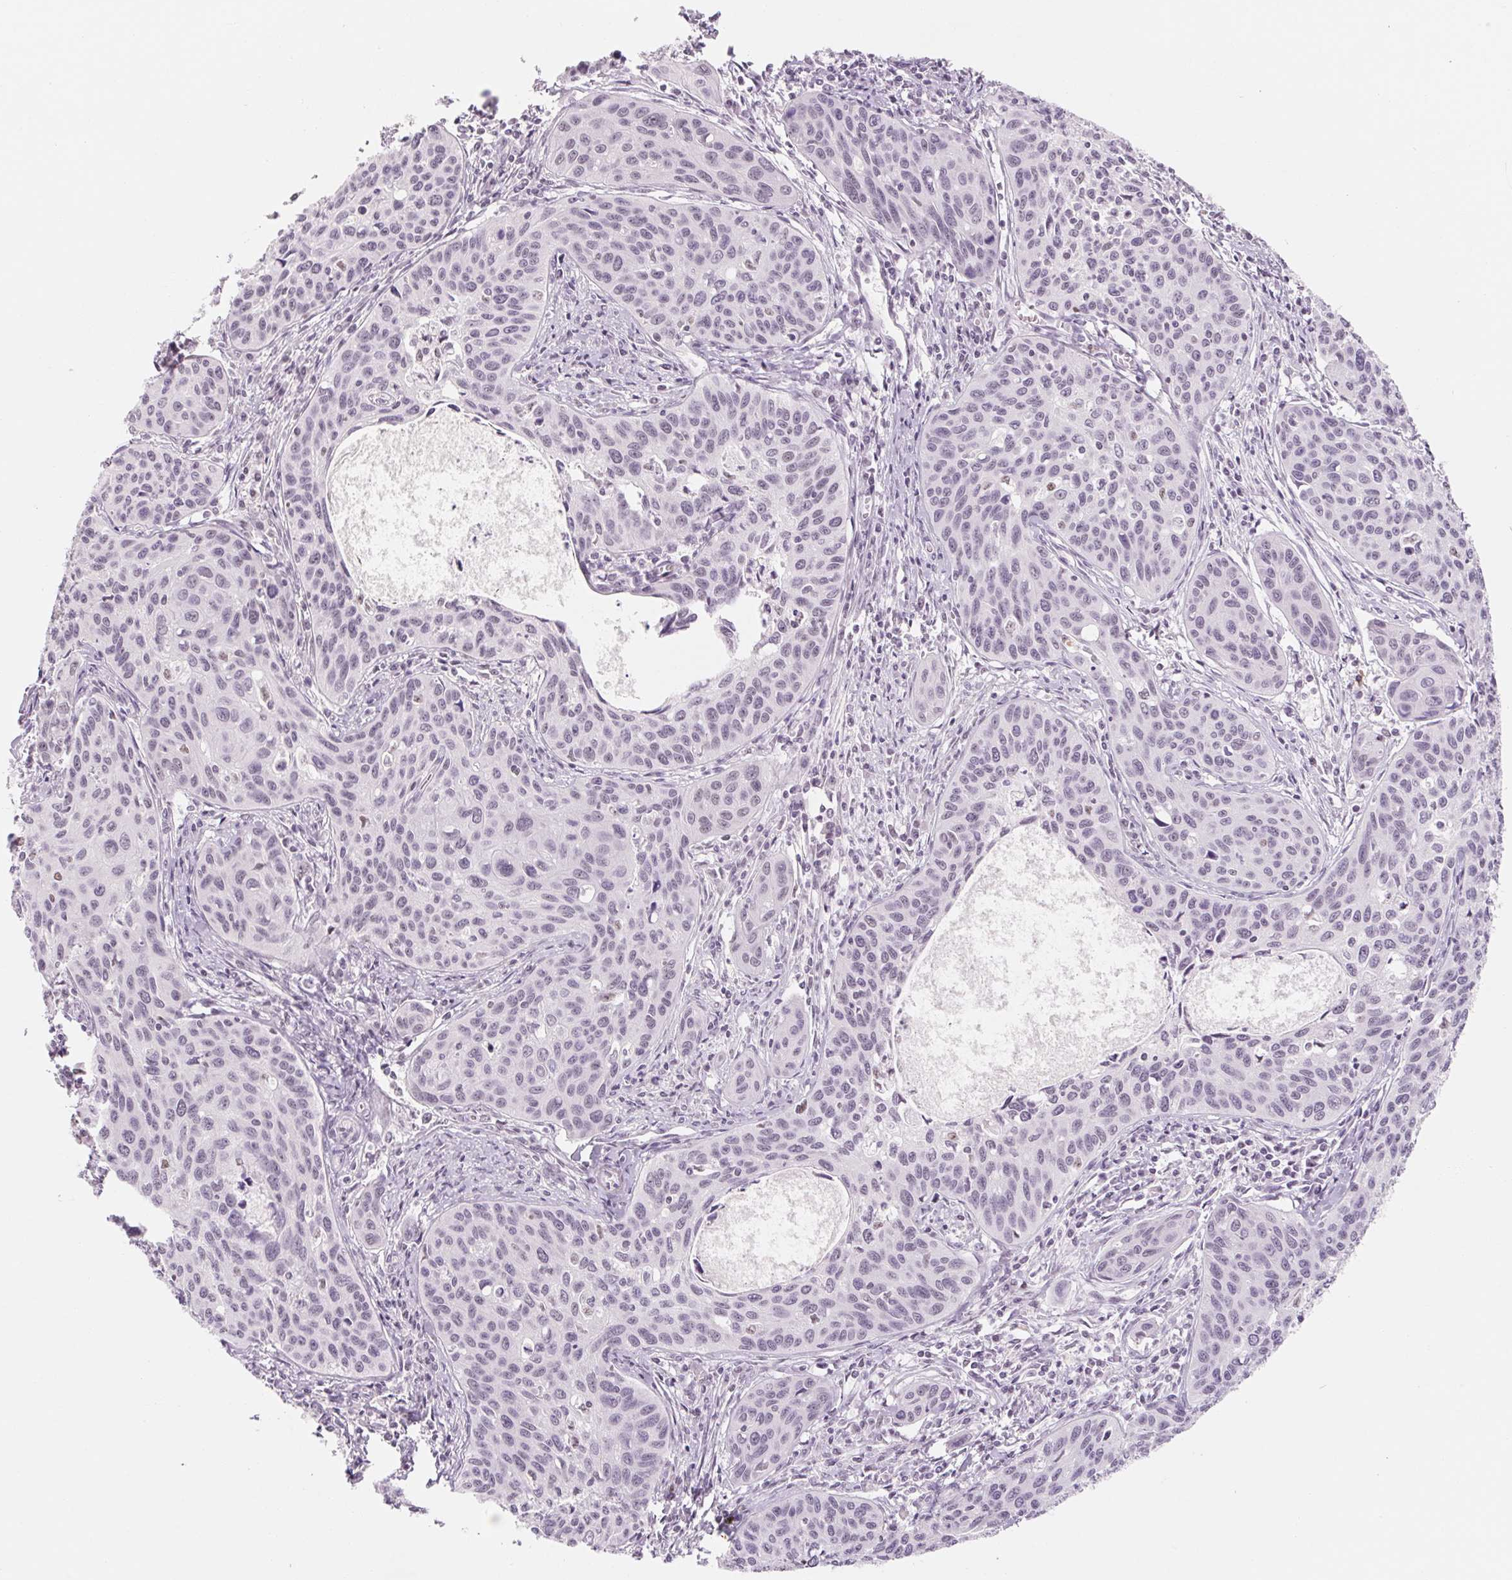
{"staining": {"intensity": "negative", "quantity": "none", "location": "none"}, "tissue": "cervical cancer", "cell_type": "Tumor cells", "image_type": "cancer", "snomed": [{"axis": "morphology", "description": "Squamous cell carcinoma, NOS"}, {"axis": "topography", "description": "Cervix"}], "caption": "Immunohistochemistry (IHC) image of neoplastic tissue: squamous cell carcinoma (cervical) stained with DAB displays no significant protein expression in tumor cells.", "gene": "ZIC4", "patient": {"sex": "female", "age": 31}}